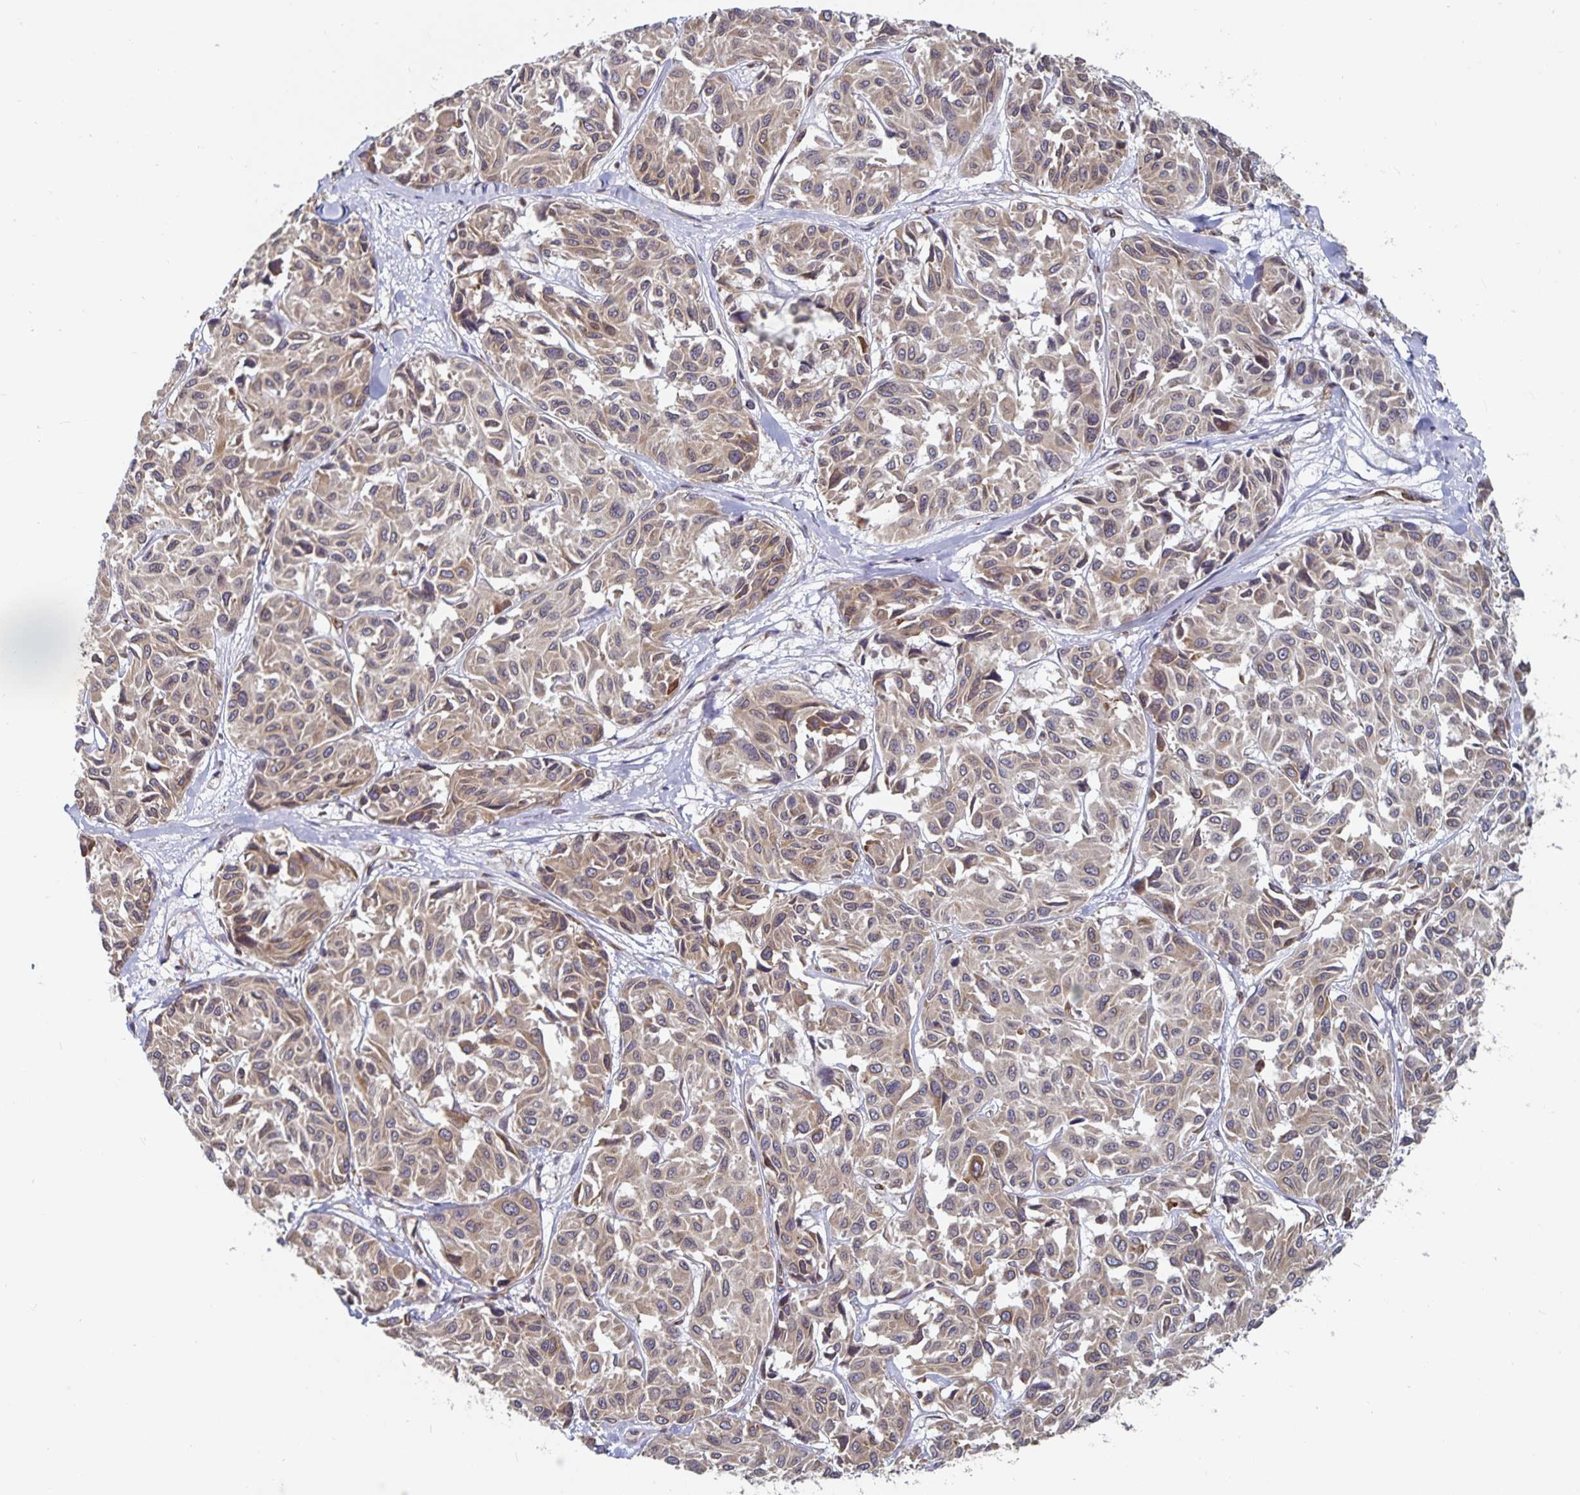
{"staining": {"intensity": "weak", "quantity": ">75%", "location": "cytoplasmic/membranous"}, "tissue": "melanoma", "cell_type": "Tumor cells", "image_type": "cancer", "snomed": [{"axis": "morphology", "description": "Malignant melanoma, NOS"}, {"axis": "topography", "description": "Skin"}], "caption": "Weak cytoplasmic/membranous staining is present in about >75% of tumor cells in malignant melanoma. Using DAB (brown) and hematoxylin (blue) stains, captured at high magnification using brightfield microscopy.", "gene": "BCAP29", "patient": {"sex": "female", "age": 66}}